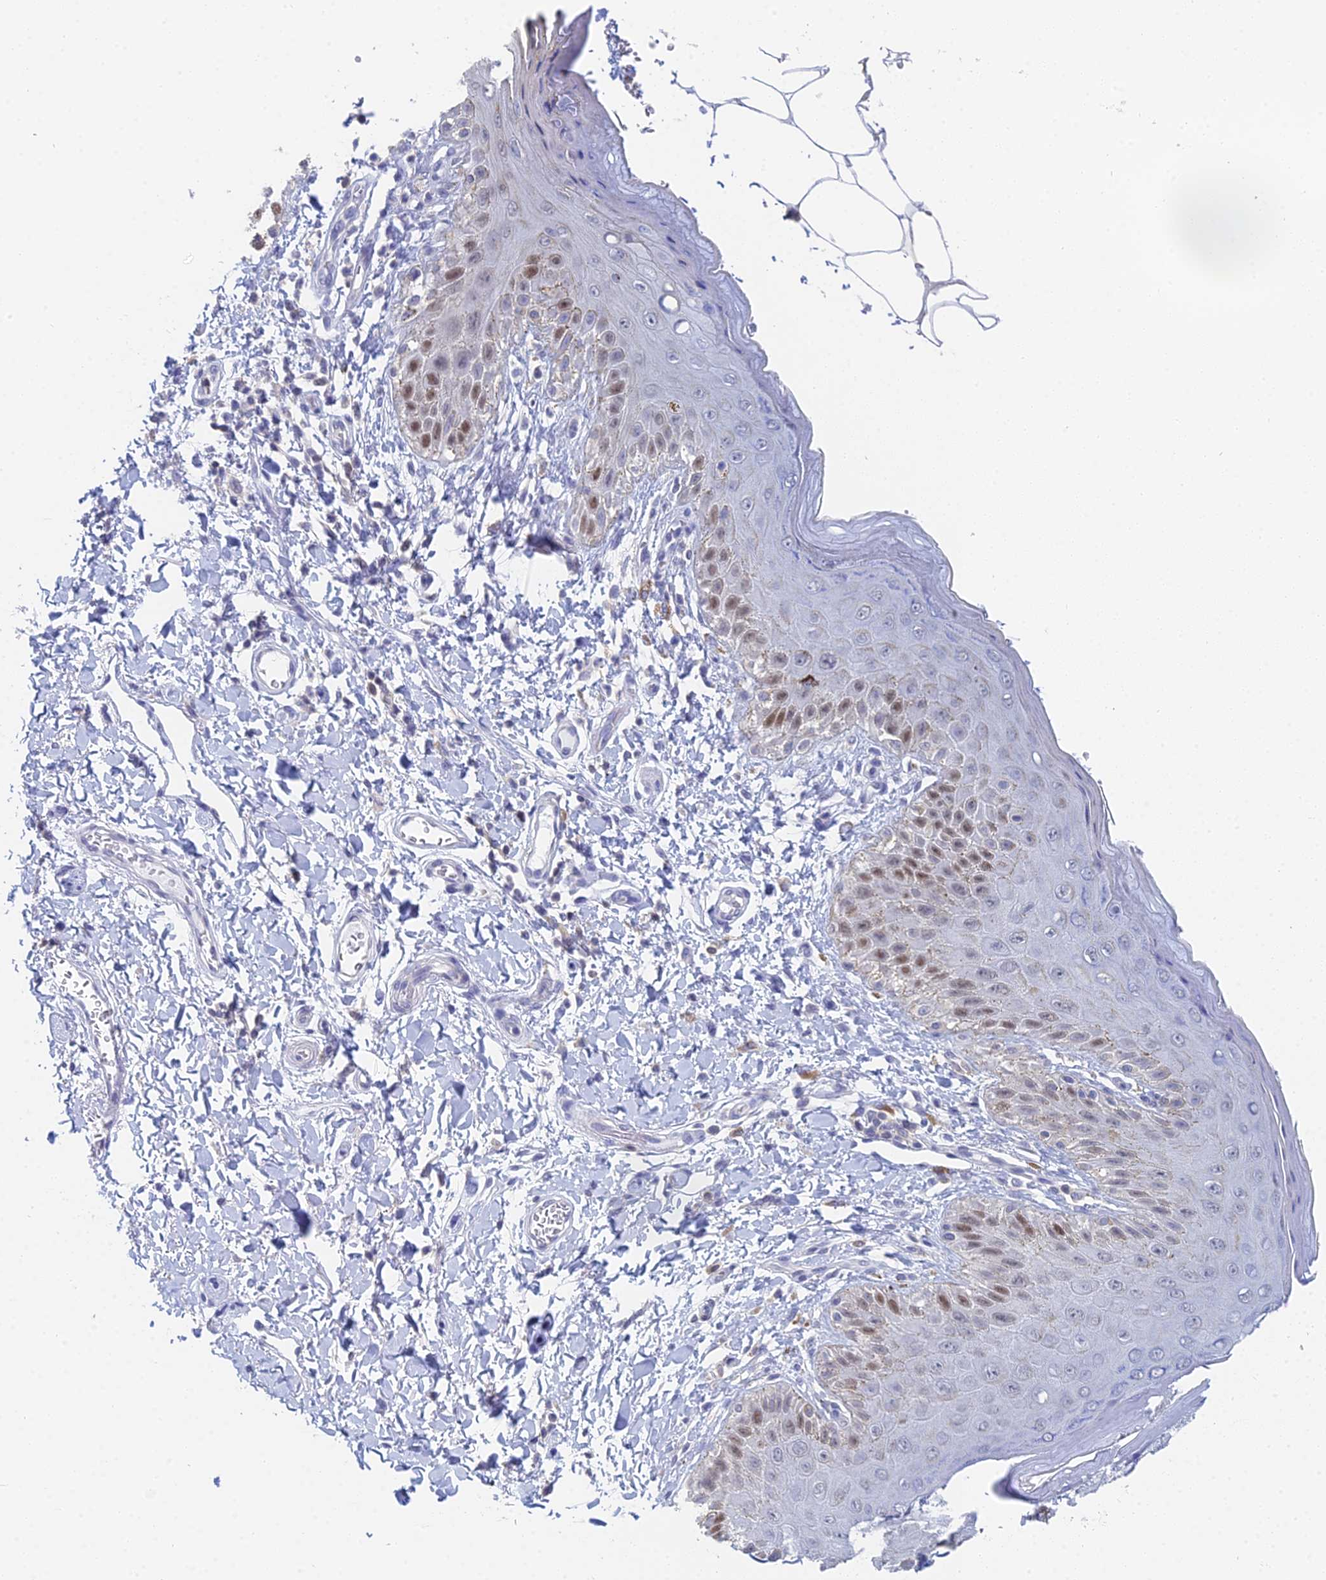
{"staining": {"intensity": "strong", "quantity": "25%-75%", "location": "nuclear"}, "tissue": "skin", "cell_type": "Epidermal cells", "image_type": "normal", "snomed": [{"axis": "morphology", "description": "Normal tissue, NOS"}, {"axis": "topography", "description": "Anal"}], "caption": "Benign skin shows strong nuclear expression in about 25%-75% of epidermal cells, visualized by immunohistochemistry.", "gene": "MCM2", "patient": {"sex": "male", "age": 44}}